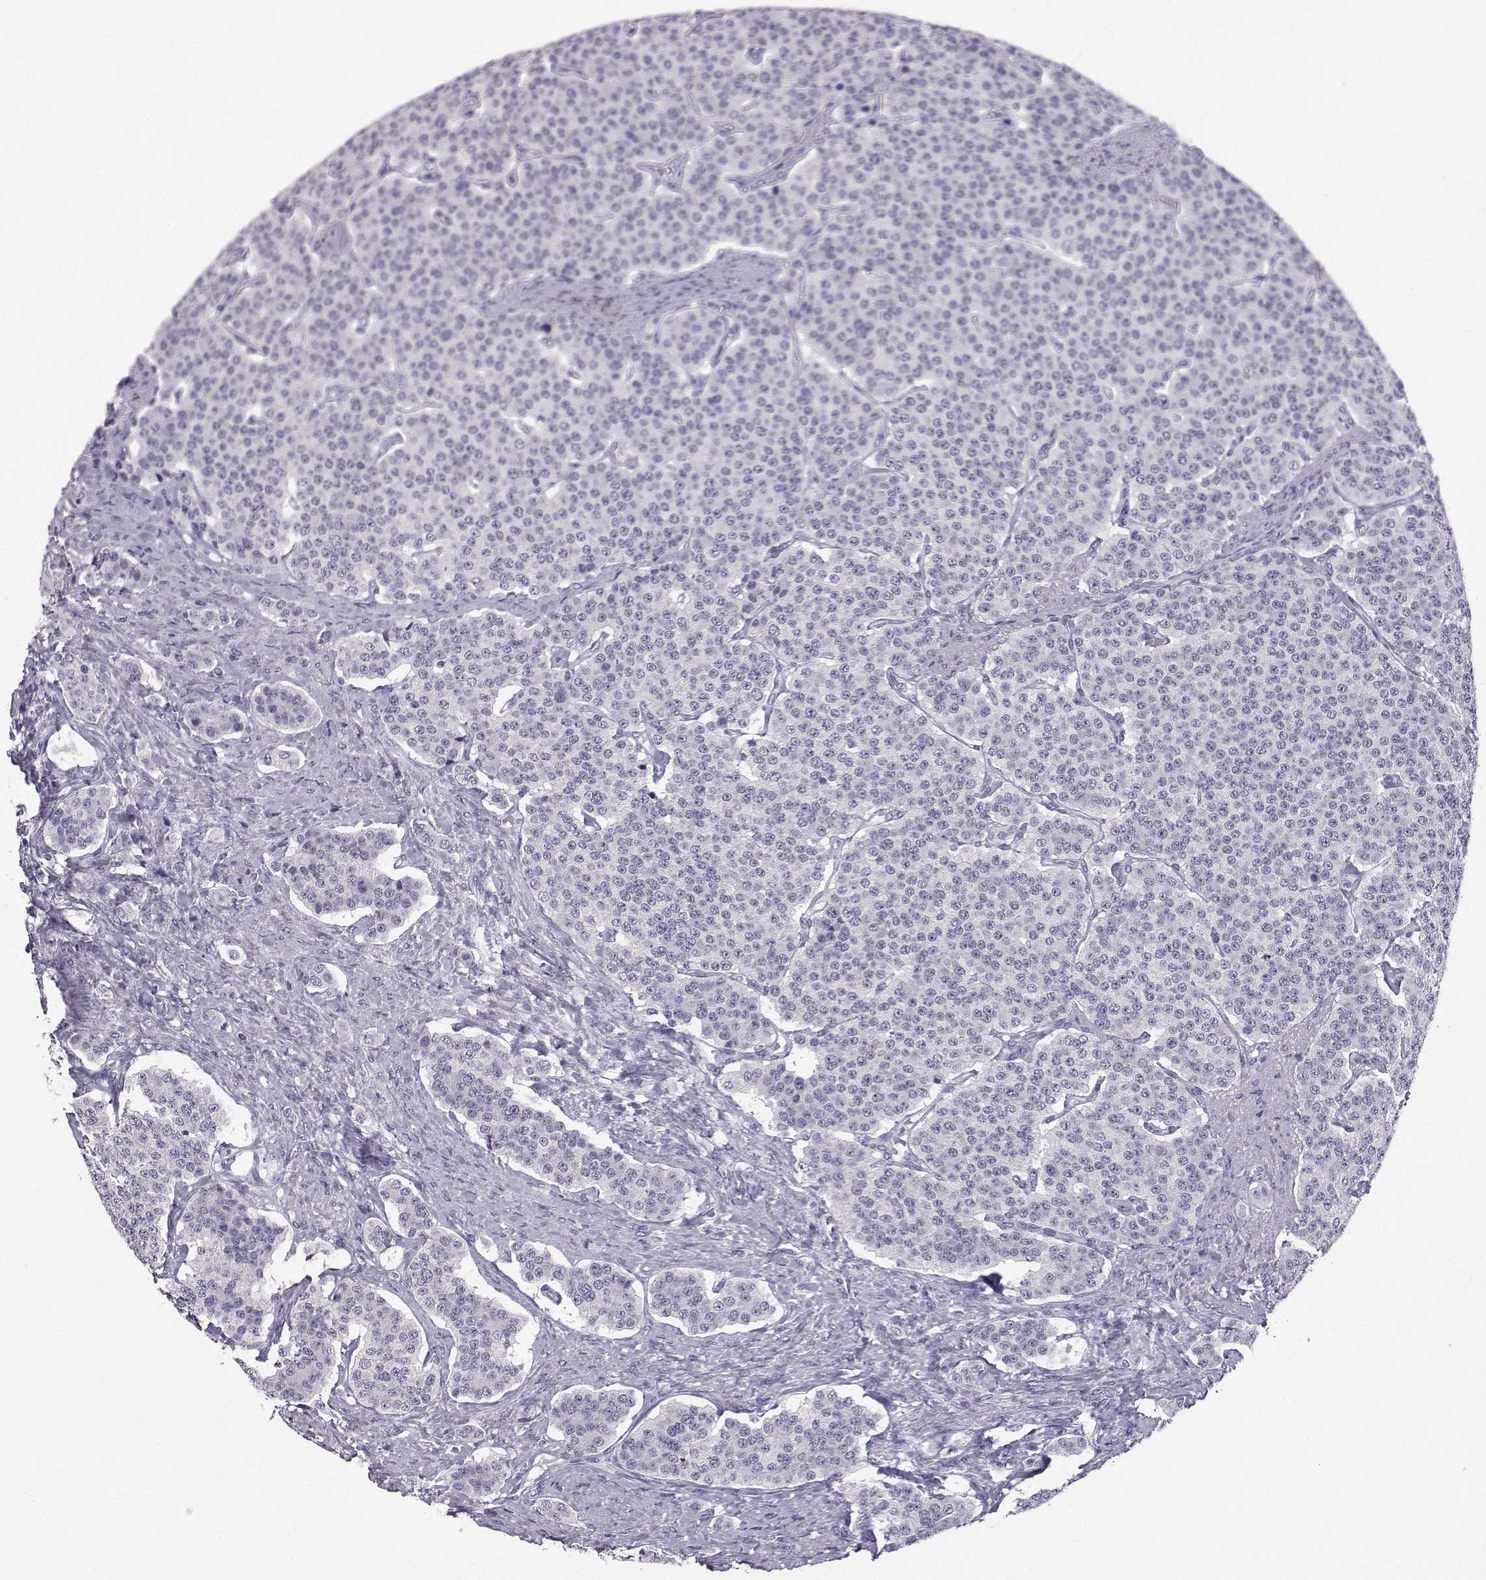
{"staining": {"intensity": "negative", "quantity": "none", "location": "none"}, "tissue": "carcinoid", "cell_type": "Tumor cells", "image_type": "cancer", "snomed": [{"axis": "morphology", "description": "Carcinoid, malignant, NOS"}, {"axis": "topography", "description": "Small intestine"}], "caption": "Carcinoid stained for a protein using immunohistochemistry (IHC) displays no expression tumor cells.", "gene": "TBR1", "patient": {"sex": "female", "age": 58}}